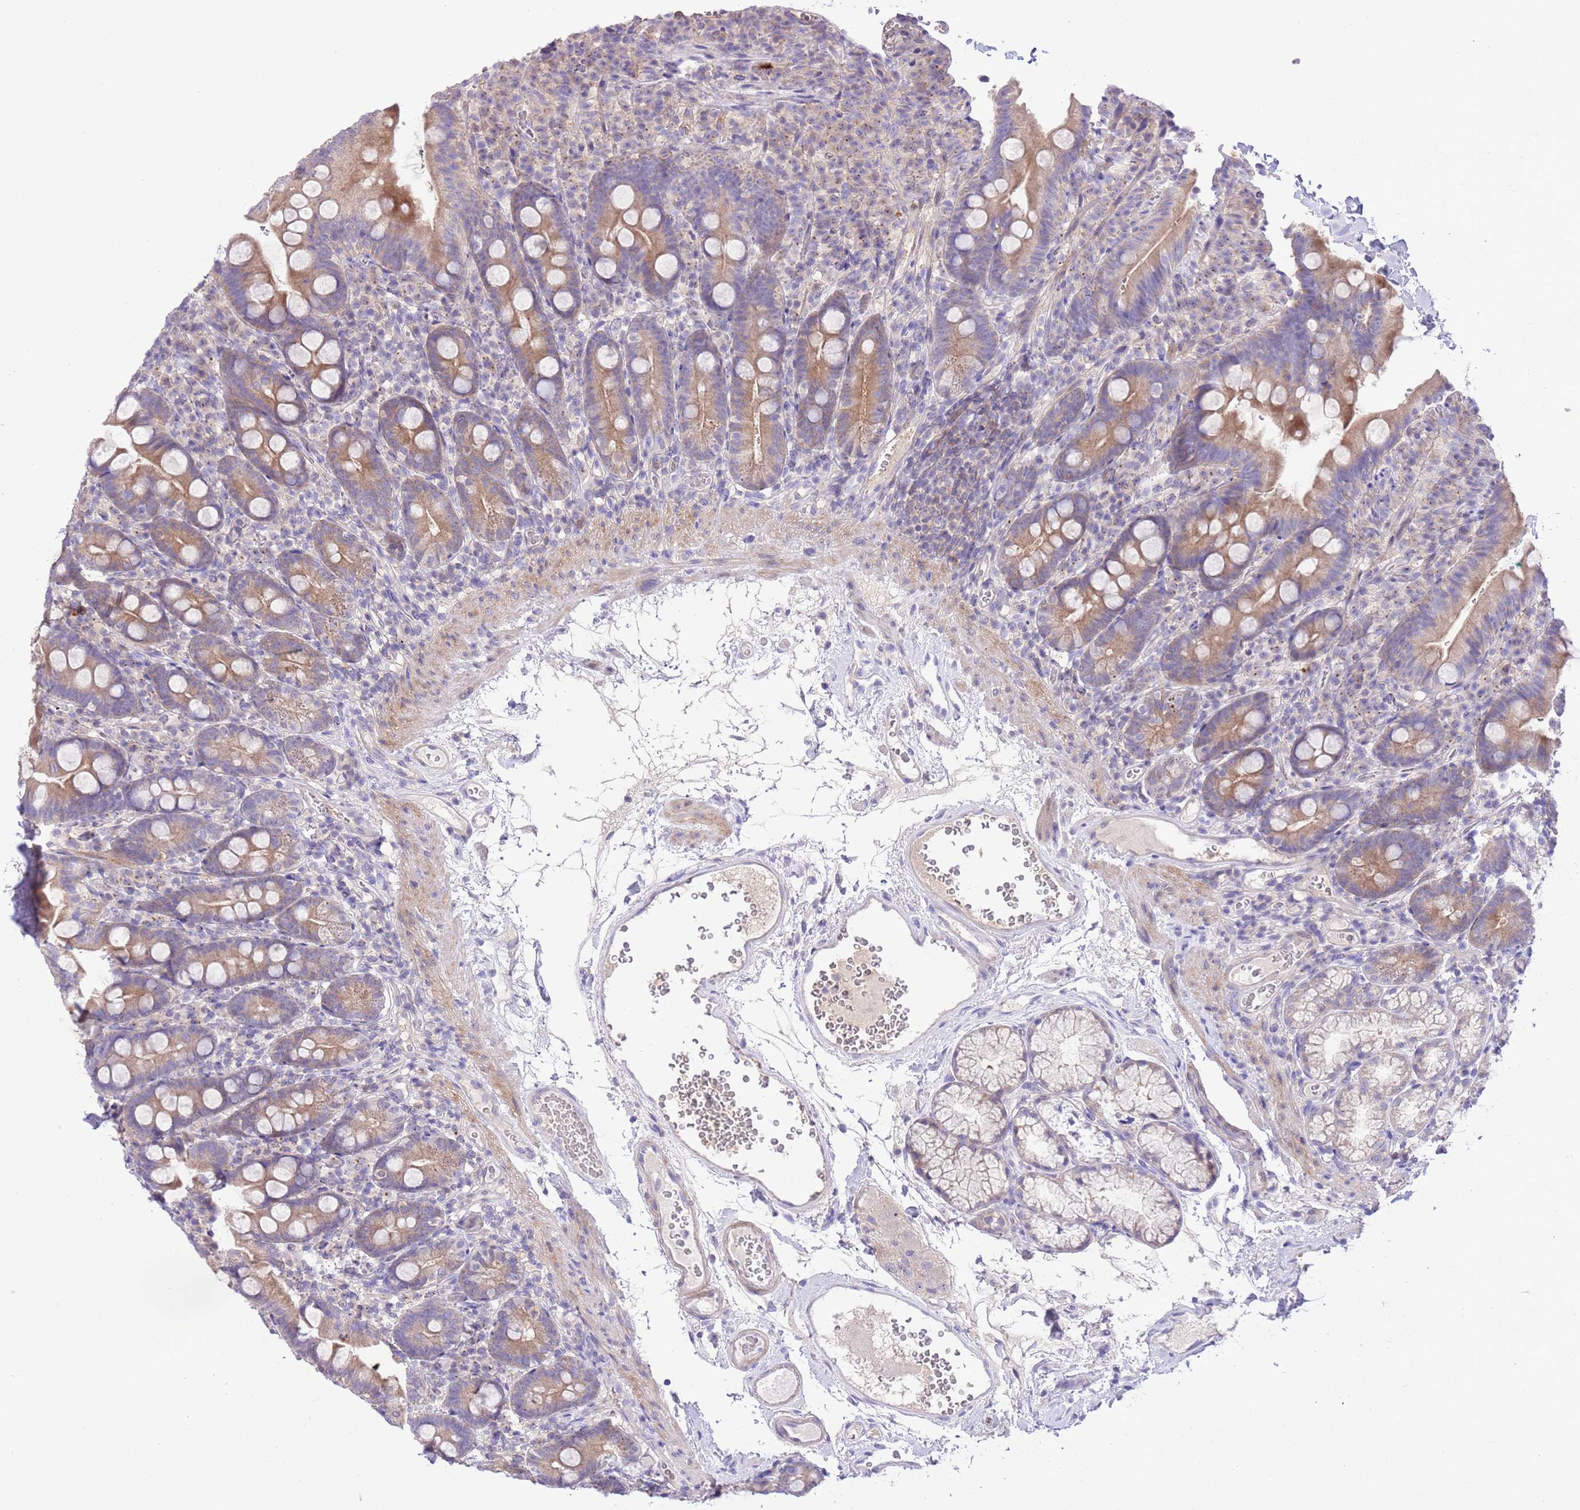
{"staining": {"intensity": "moderate", "quantity": "25%-75%", "location": "cytoplasmic/membranous"}, "tissue": "duodenum", "cell_type": "Glandular cells", "image_type": "normal", "snomed": [{"axis": "morphology", "description": "Normal tissue, NOS"}, {"axis": "topography", "description": "Duodenum"}], "caption": "IHC photomicrograph of benign duodenum: duodenum stained using immunohistochemistry (IHC) reveals medium levels of moderate protein expression localized specifically in the cytoplasmic/membranous of glandular cells, appearing as a cytoplasmic/membranous brown color.", "gene": "PRR32", "patient": {"sex": "female", "age": 67}}